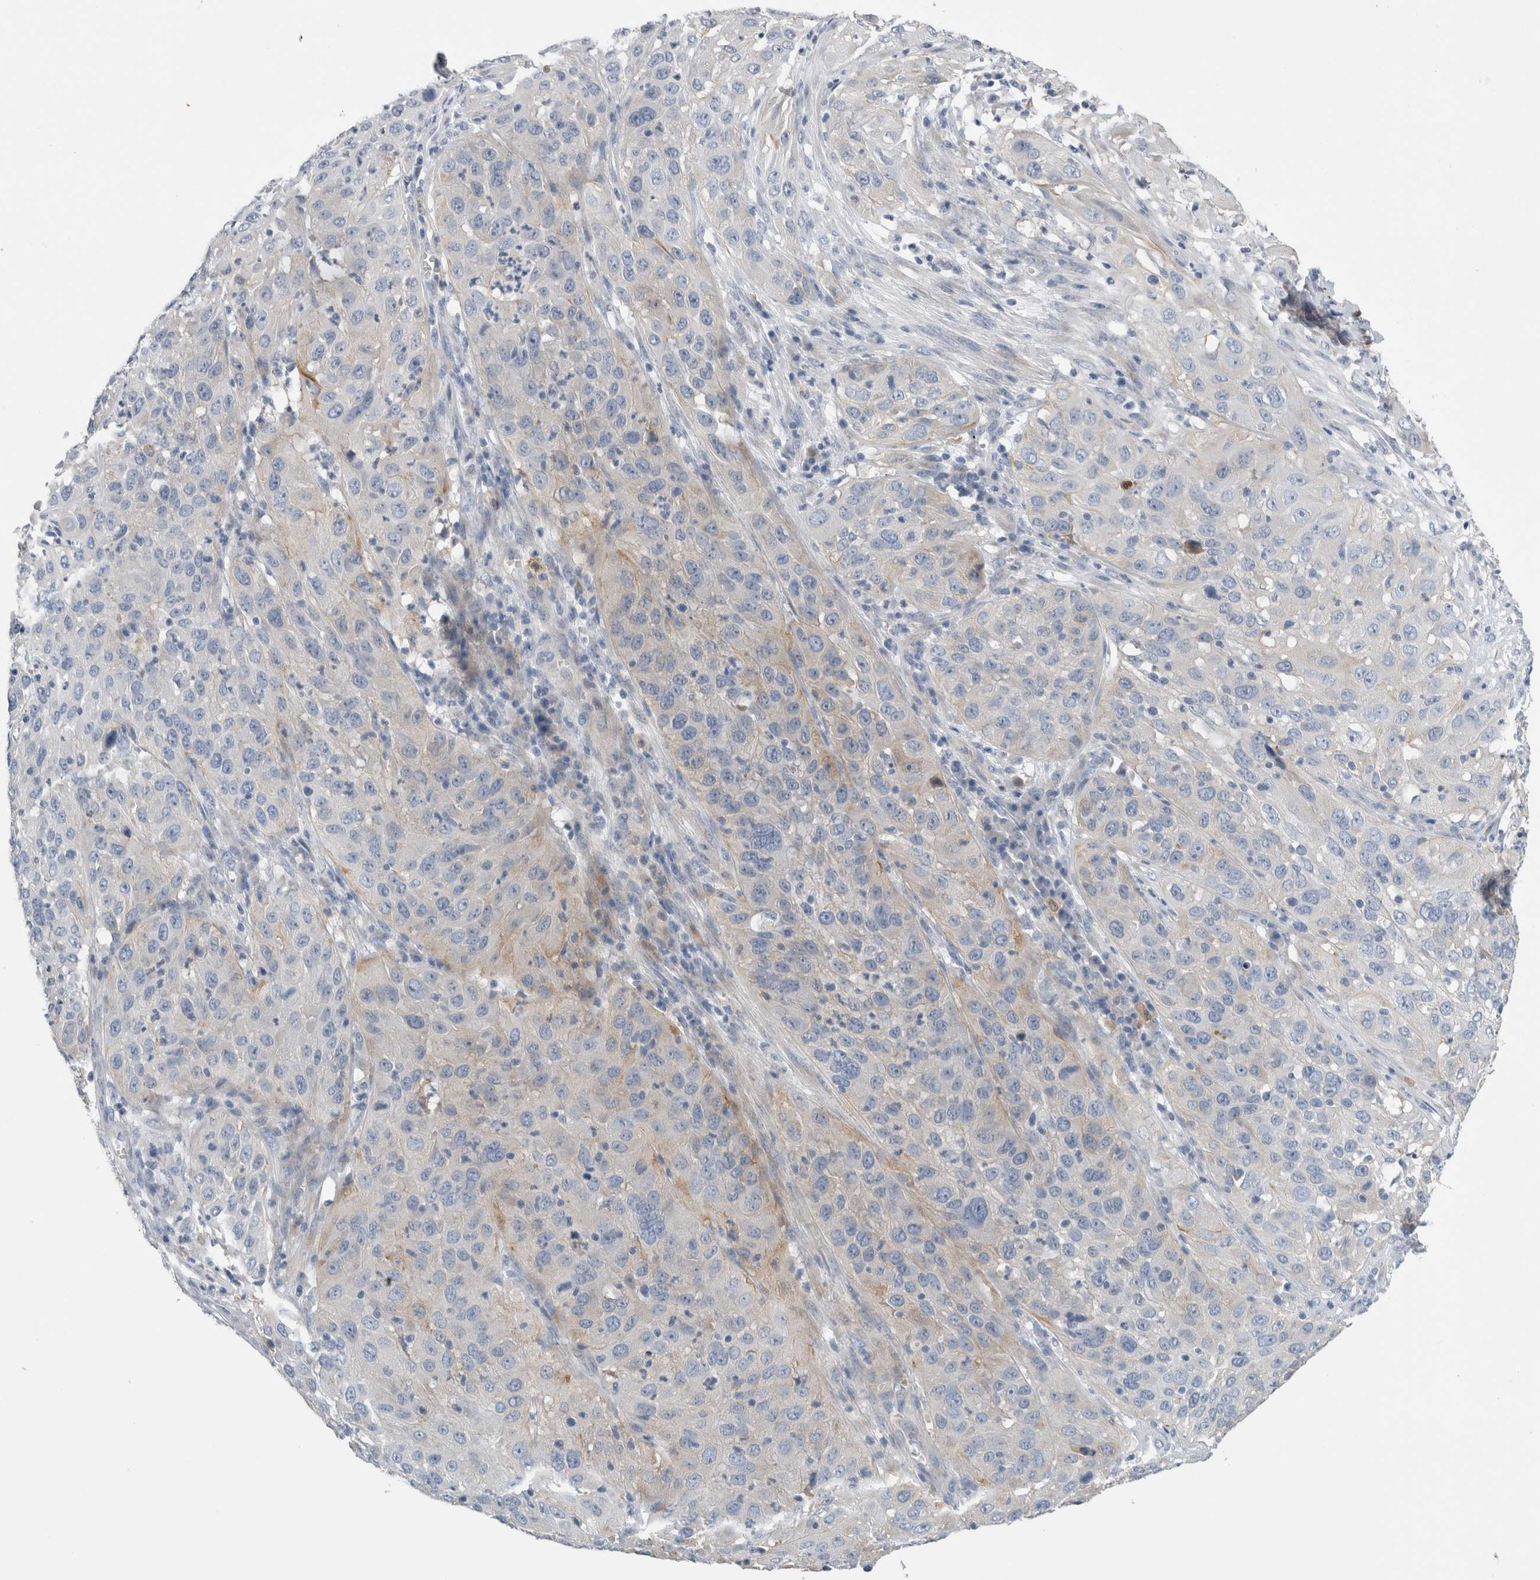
{"staining": {"intensity": "moderate", "quantity": "<25%", "location": "cytoplasmic/membranous"}, "tissue": "cervical cancer", "cell_type": "Tumor cells", "image_type": "cancer", "snomed": [{"axis": "morphology", "description": "Squamous cell carcinoma, NOS"}, {"axis": "topography", "description": "Cervix"}], "caption": "This is an image of IHC staining of cervical cancer (squamous cell carcinoma), which shows moderate positivity in the cytoplasmic/membranous of tumor cells.", "gene": "SLC20A2", "patient": {"sex": "female", "age": 32}}